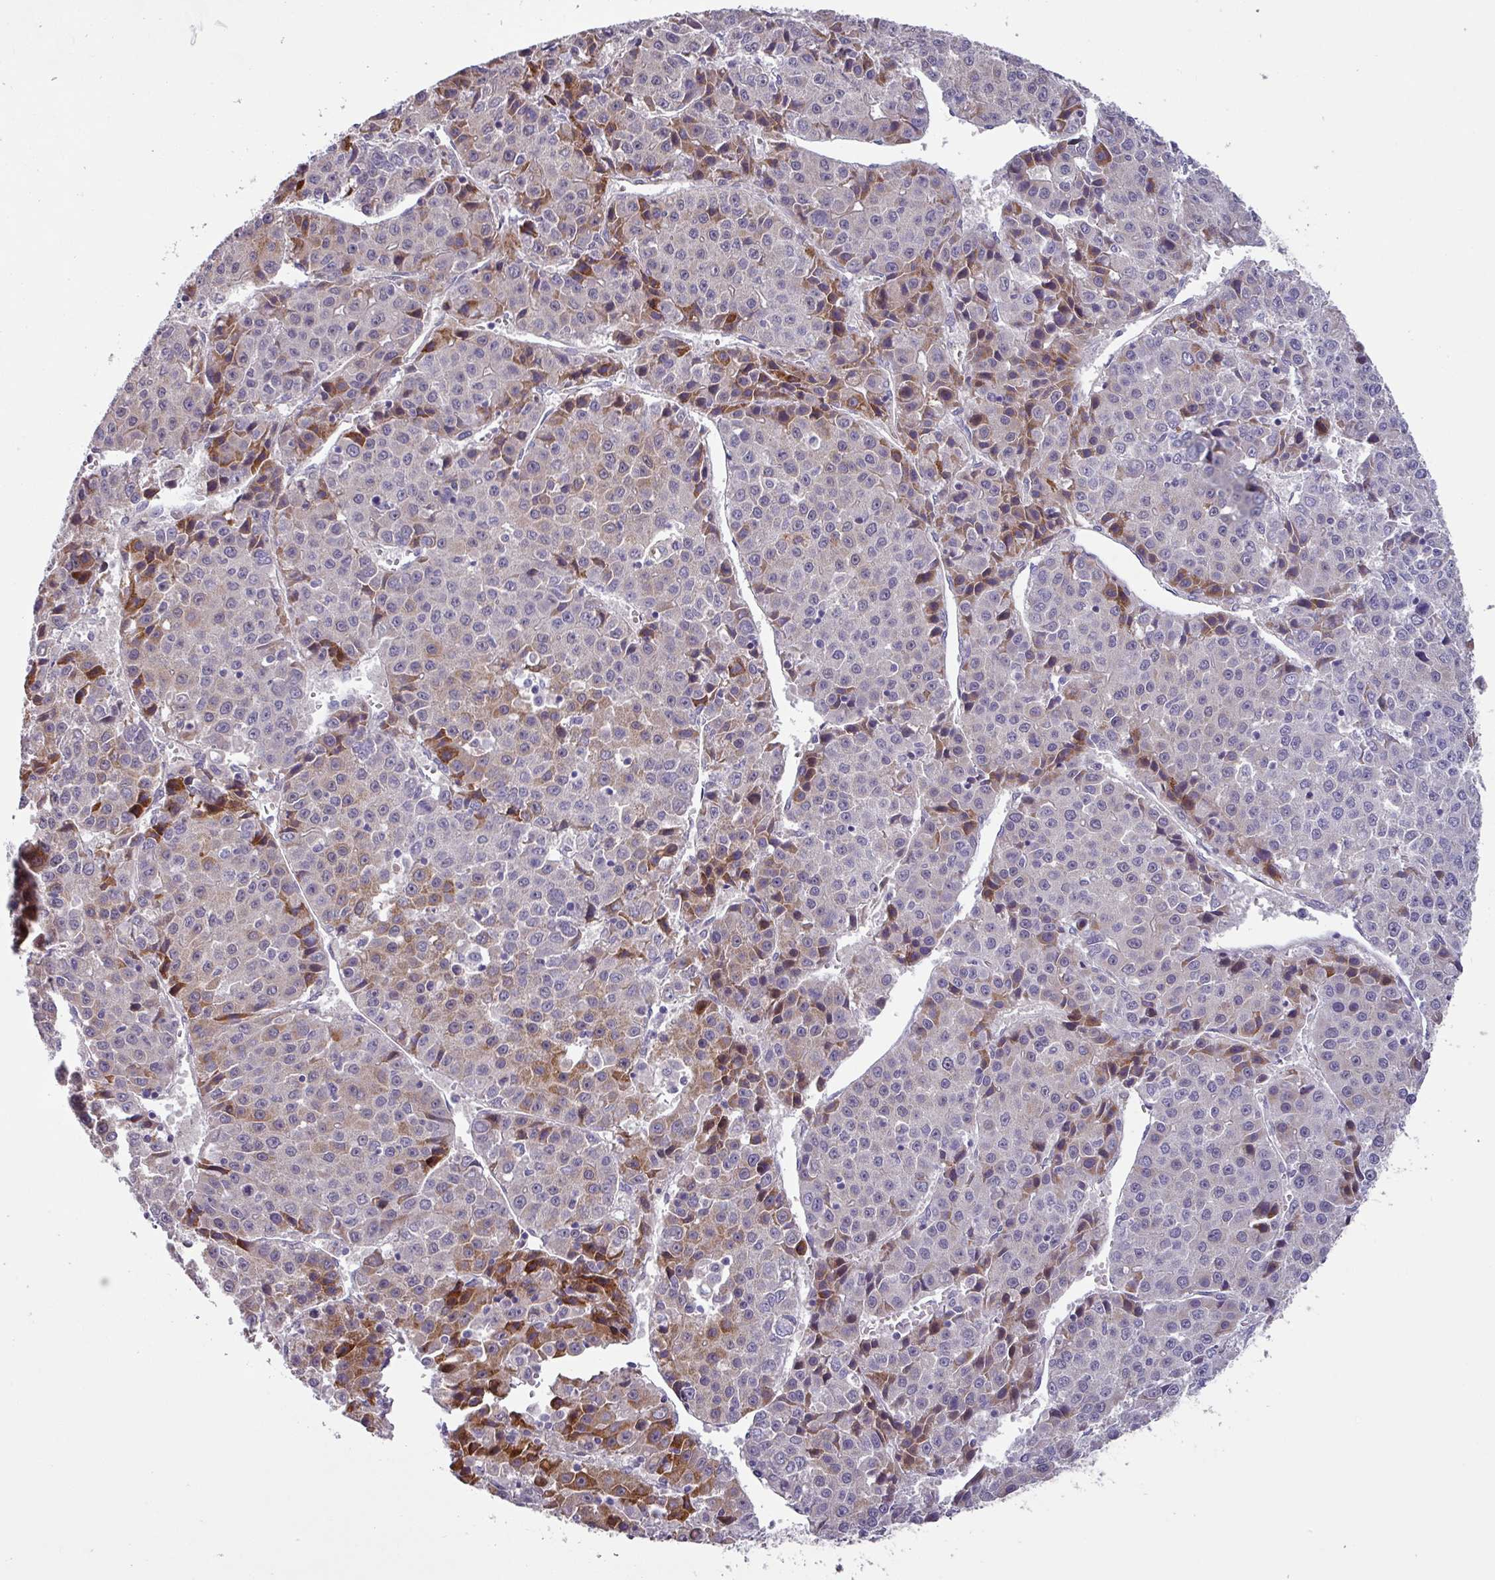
{"staining": {"intensity": "moderate", "quantity": "25%-75%", "location": "cytoplasmic/membranous"}, "tissue": "liver cancer", "cell_type": "Tumor cells", "image_type": "cancer", "snomed": [{"axis": "morphology", "description": "Carcinoma, Hepatocellular, NOS"}, {"axis": "topography", "description": "Liver"}], "caption": "IHC (DAB) staining of human hepatocellular carcinoma (liver) displays moderate cytoplasmic/membranous protein expression in about 25%-75% of tumor cells.", "gene": "KLHL3", "patient": {"sex": "female", "age": 53}}